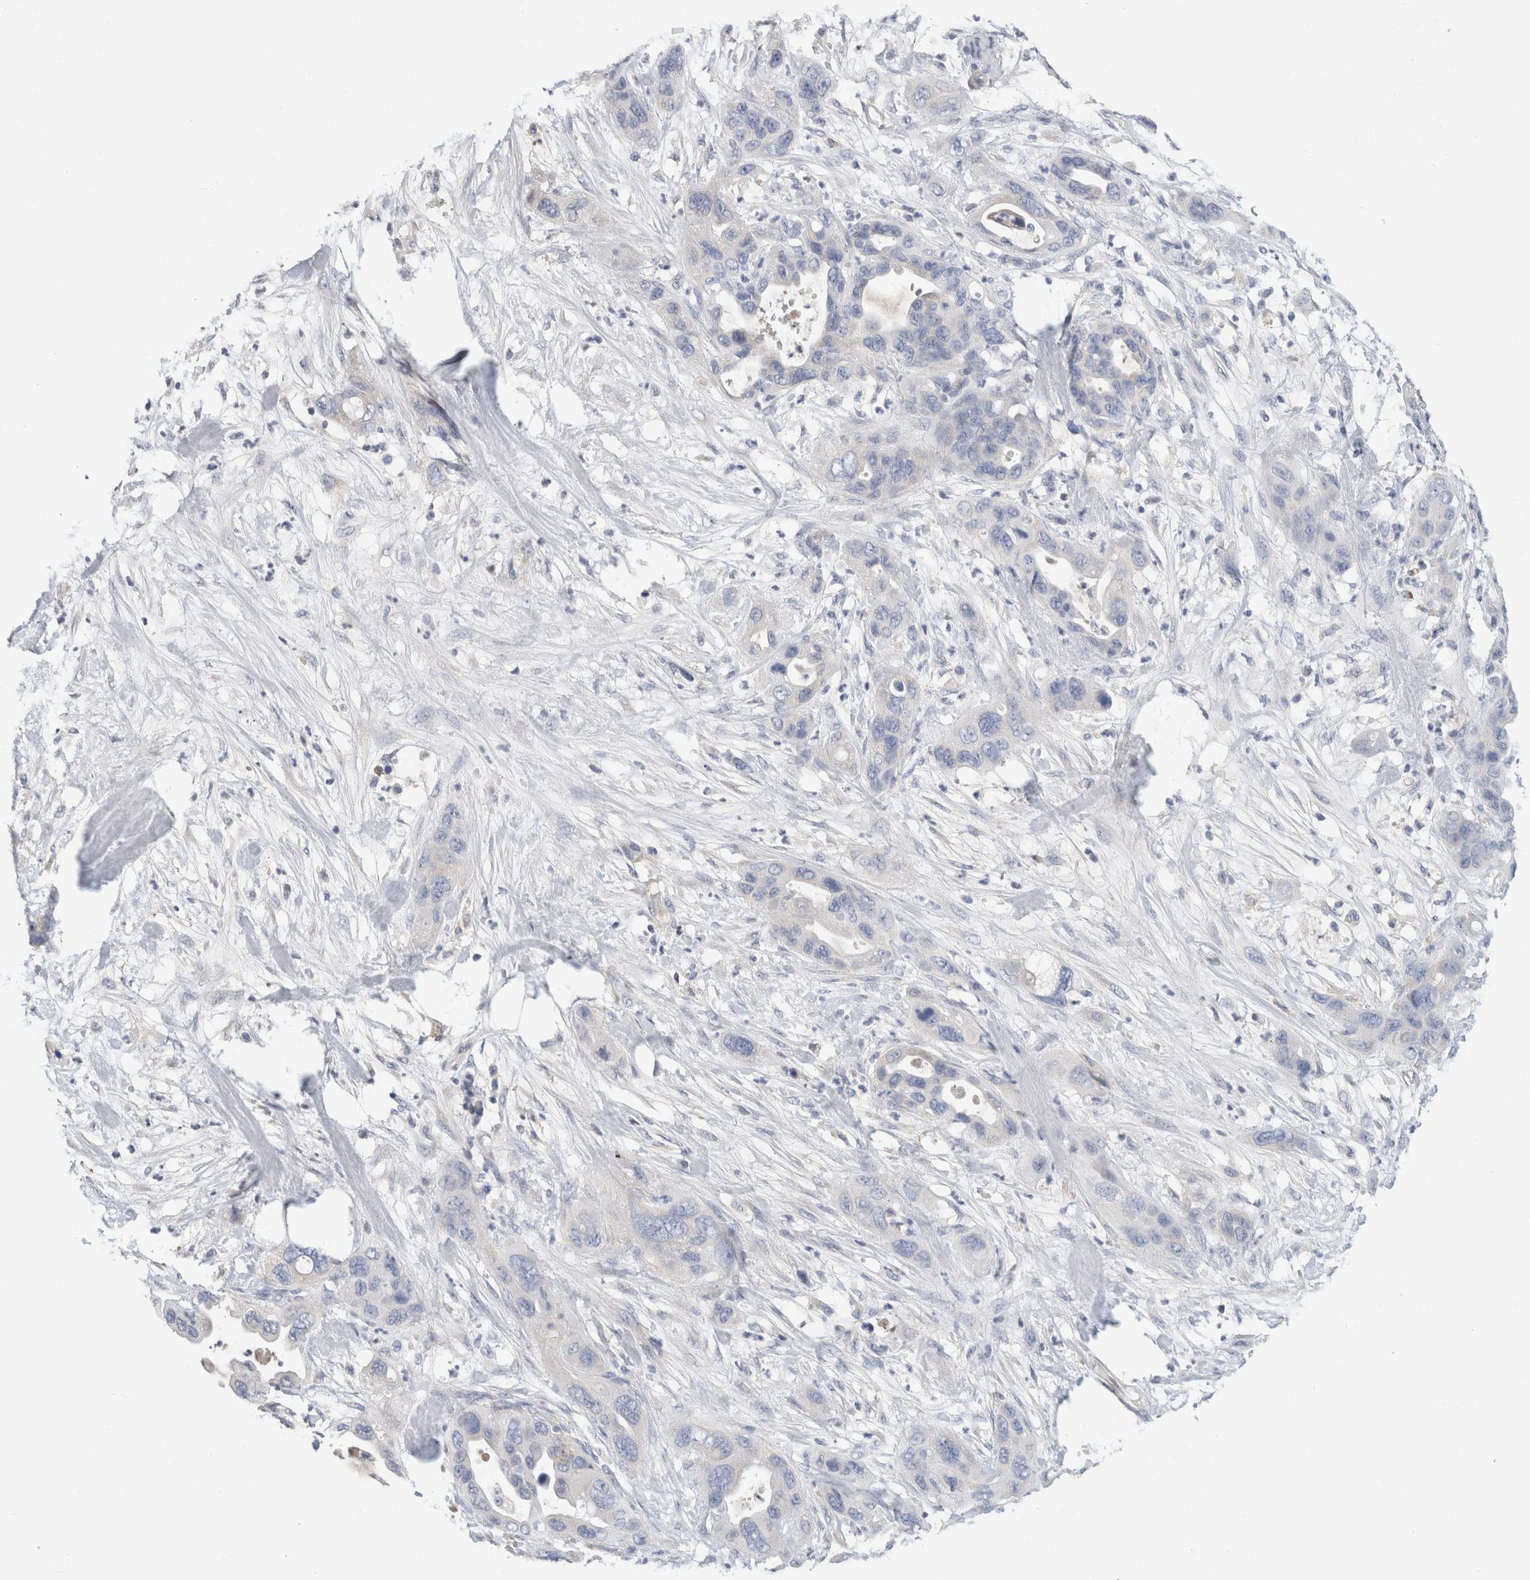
{"staining": {"intensity": "negative", "quantity": "none", "location": "none"}, "tissue": "pancreatic cancer", "cell_type": "Tumor cells", "image_type": "cancer", "snomed": [{"axis": "morphology", "description": "Adenocarcinoma, NOS"}, {"axis": "topography", "description": "Pancreas"}], "caption": "This is an immunohistochemistry image of pancreatic cancer (adenocarcinoma). There is no expression in tumor cells.", "gene": "SCGB1A1", "patient": {"sex": "female", "age": 71}}